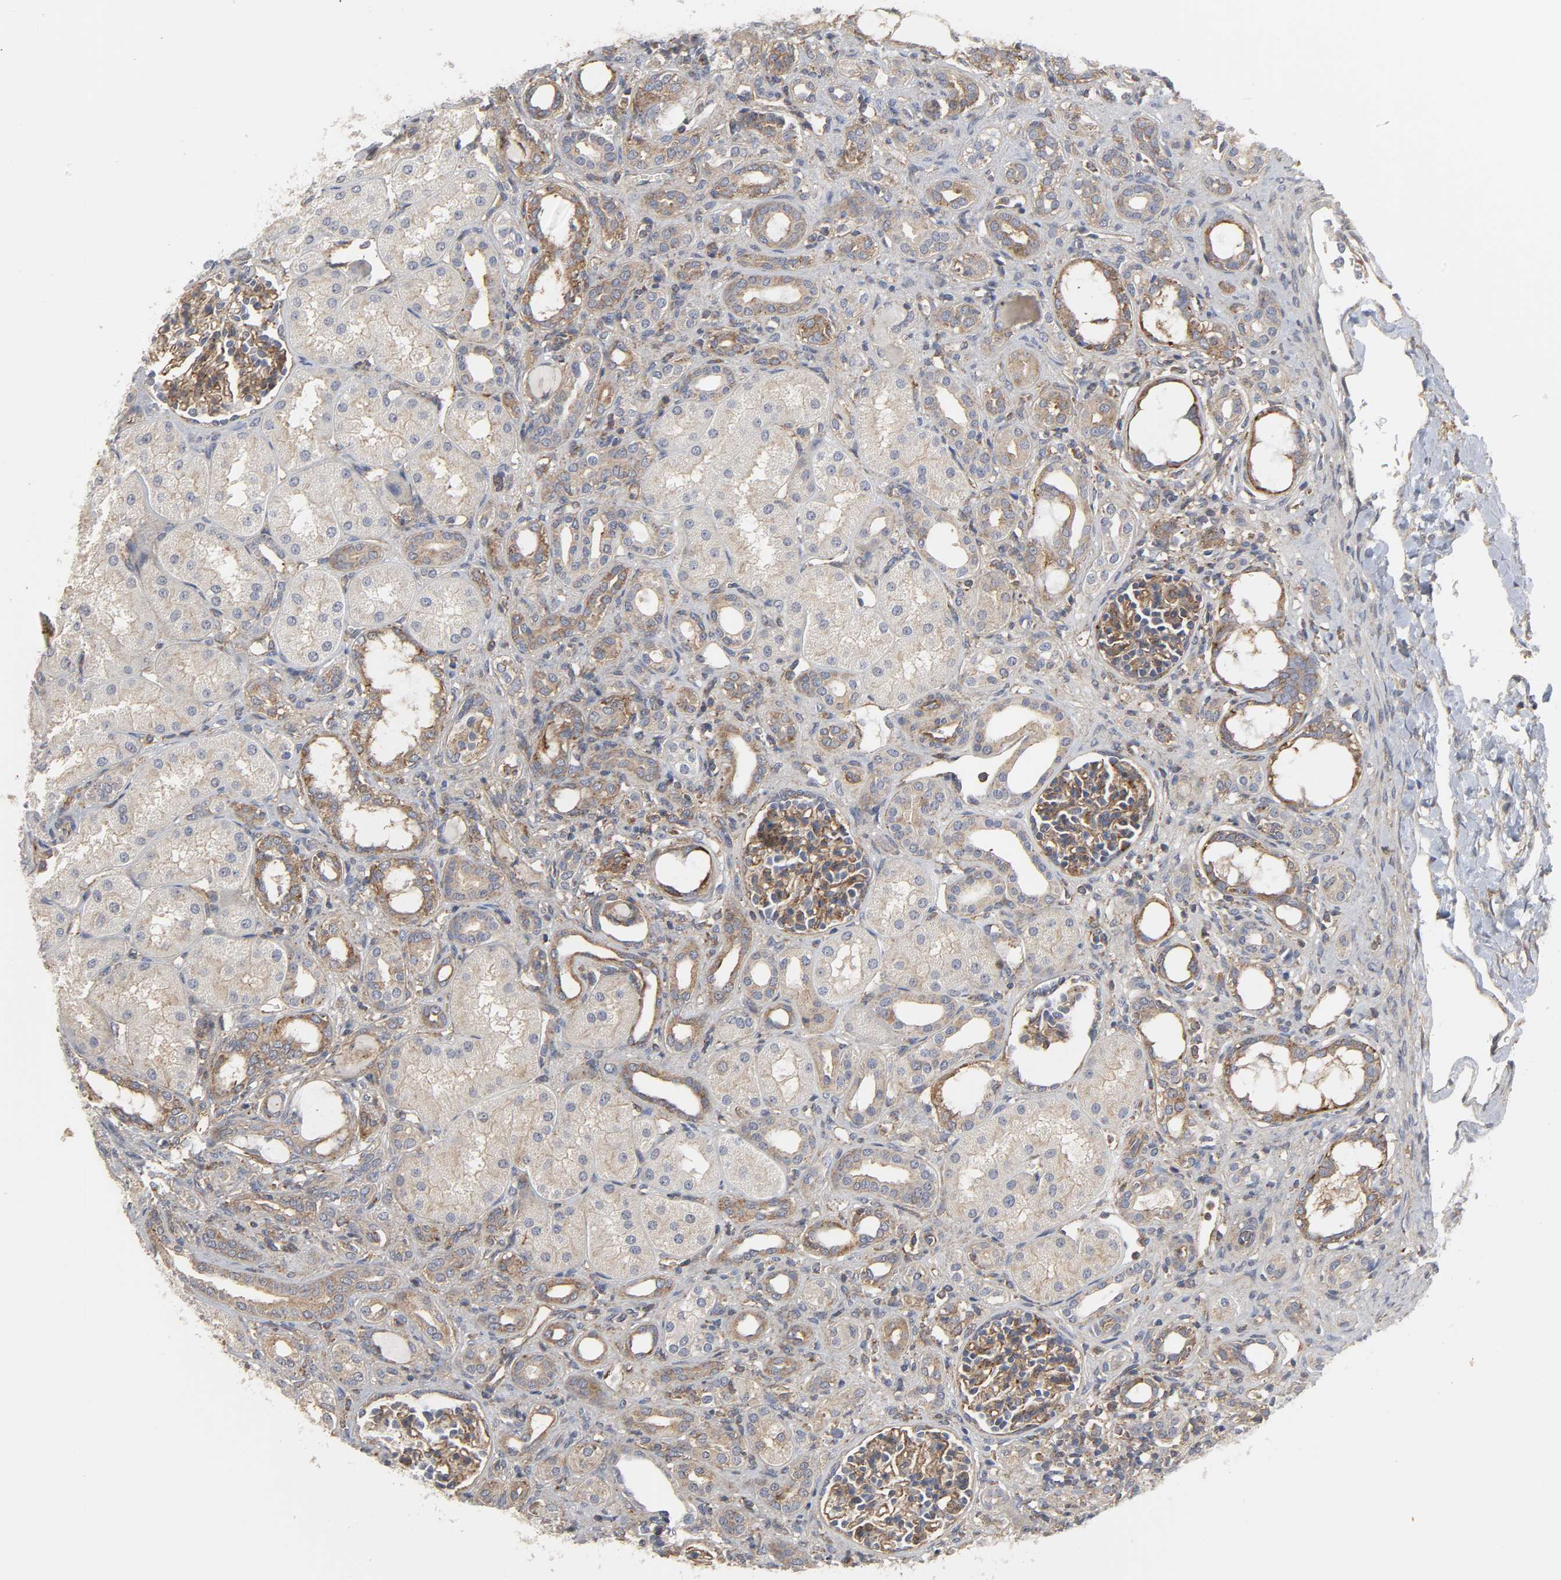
{"staining": {"intensity": "strong", "quantity": ">75%", "location": "cytoplasmic/membranous"}, "tissue": "kidney", "cell_type": "Cells in glomeruli", "image_type": "normal", "snomed": [{"axis": "morphology", "description": "Normal tissue, NOS"}, {"axis": "topography", "description": "Kidney"}], "caption": "IHC micrograph of benign kidney: kidney stained using immunohistochemistry shows high levels of strong protein expression localized specifically in the cytoplasmic/membranous of cells in glomeruli, appearing as a cytoplasmic/membranous brown color.", "gene": "SH3GLB1", "patient": {"sex": "male", "age": 7}}